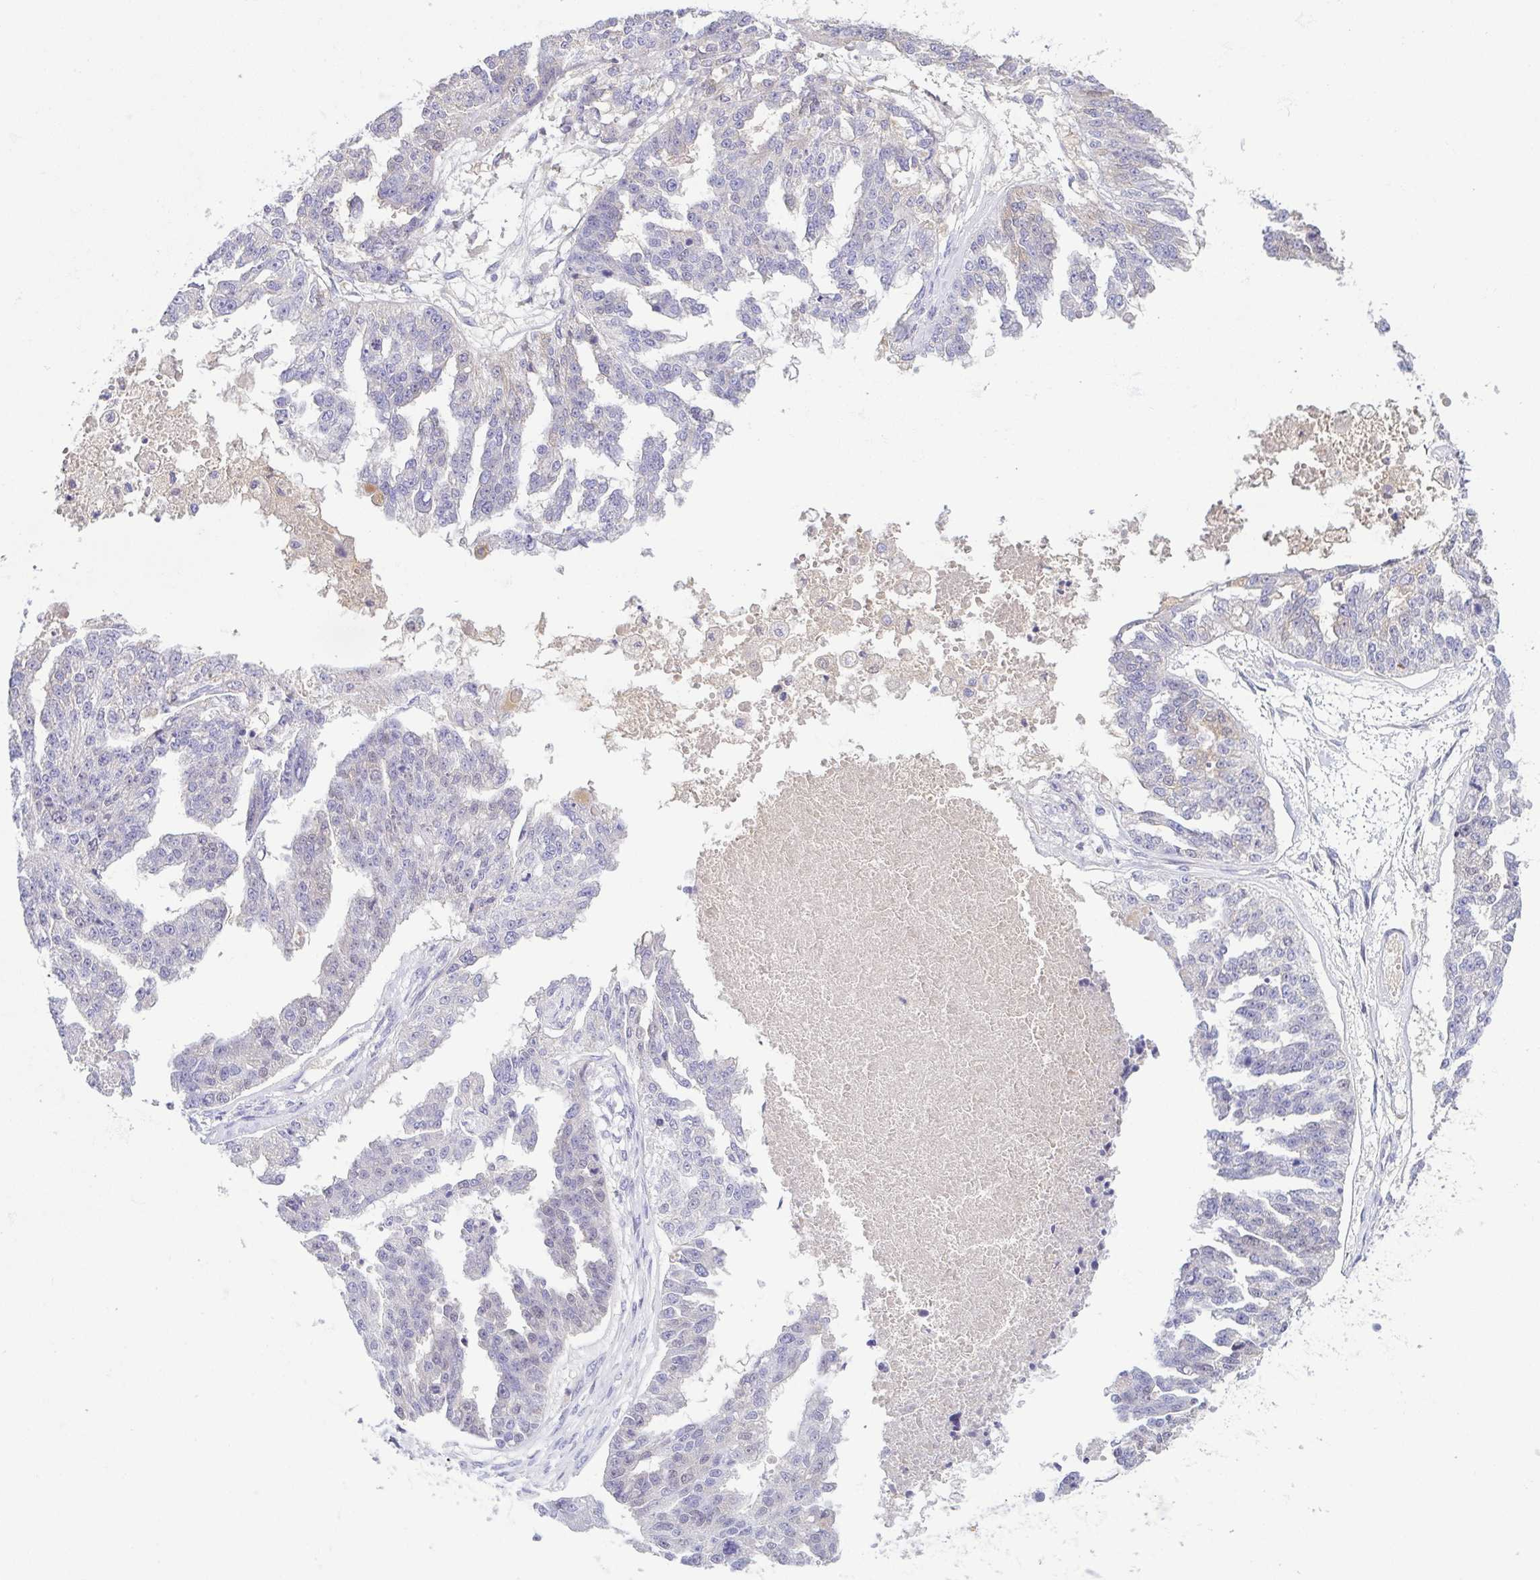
{"staining": {"intensity": "negative", "quantity": "none", "location": "none"}, "tissue": "ovarian cancer", "cell_type": "Tumor cells", "image_type": "cancer", "snomed": [{"axis": "morphology", "description": "Cystadenocarcinoma, serous, NOS"}, {"axis": "topography", "description": "Ovary"}], "caption": "This photomicrograph is of ovarian cancer stained with immunohistochemistry to label a protein in brown with the nuclei are counter-stained blue. There is no positivity in tumor cells.", "gene": "A1BG", "patient": {"sex": "female", "age": 58}}